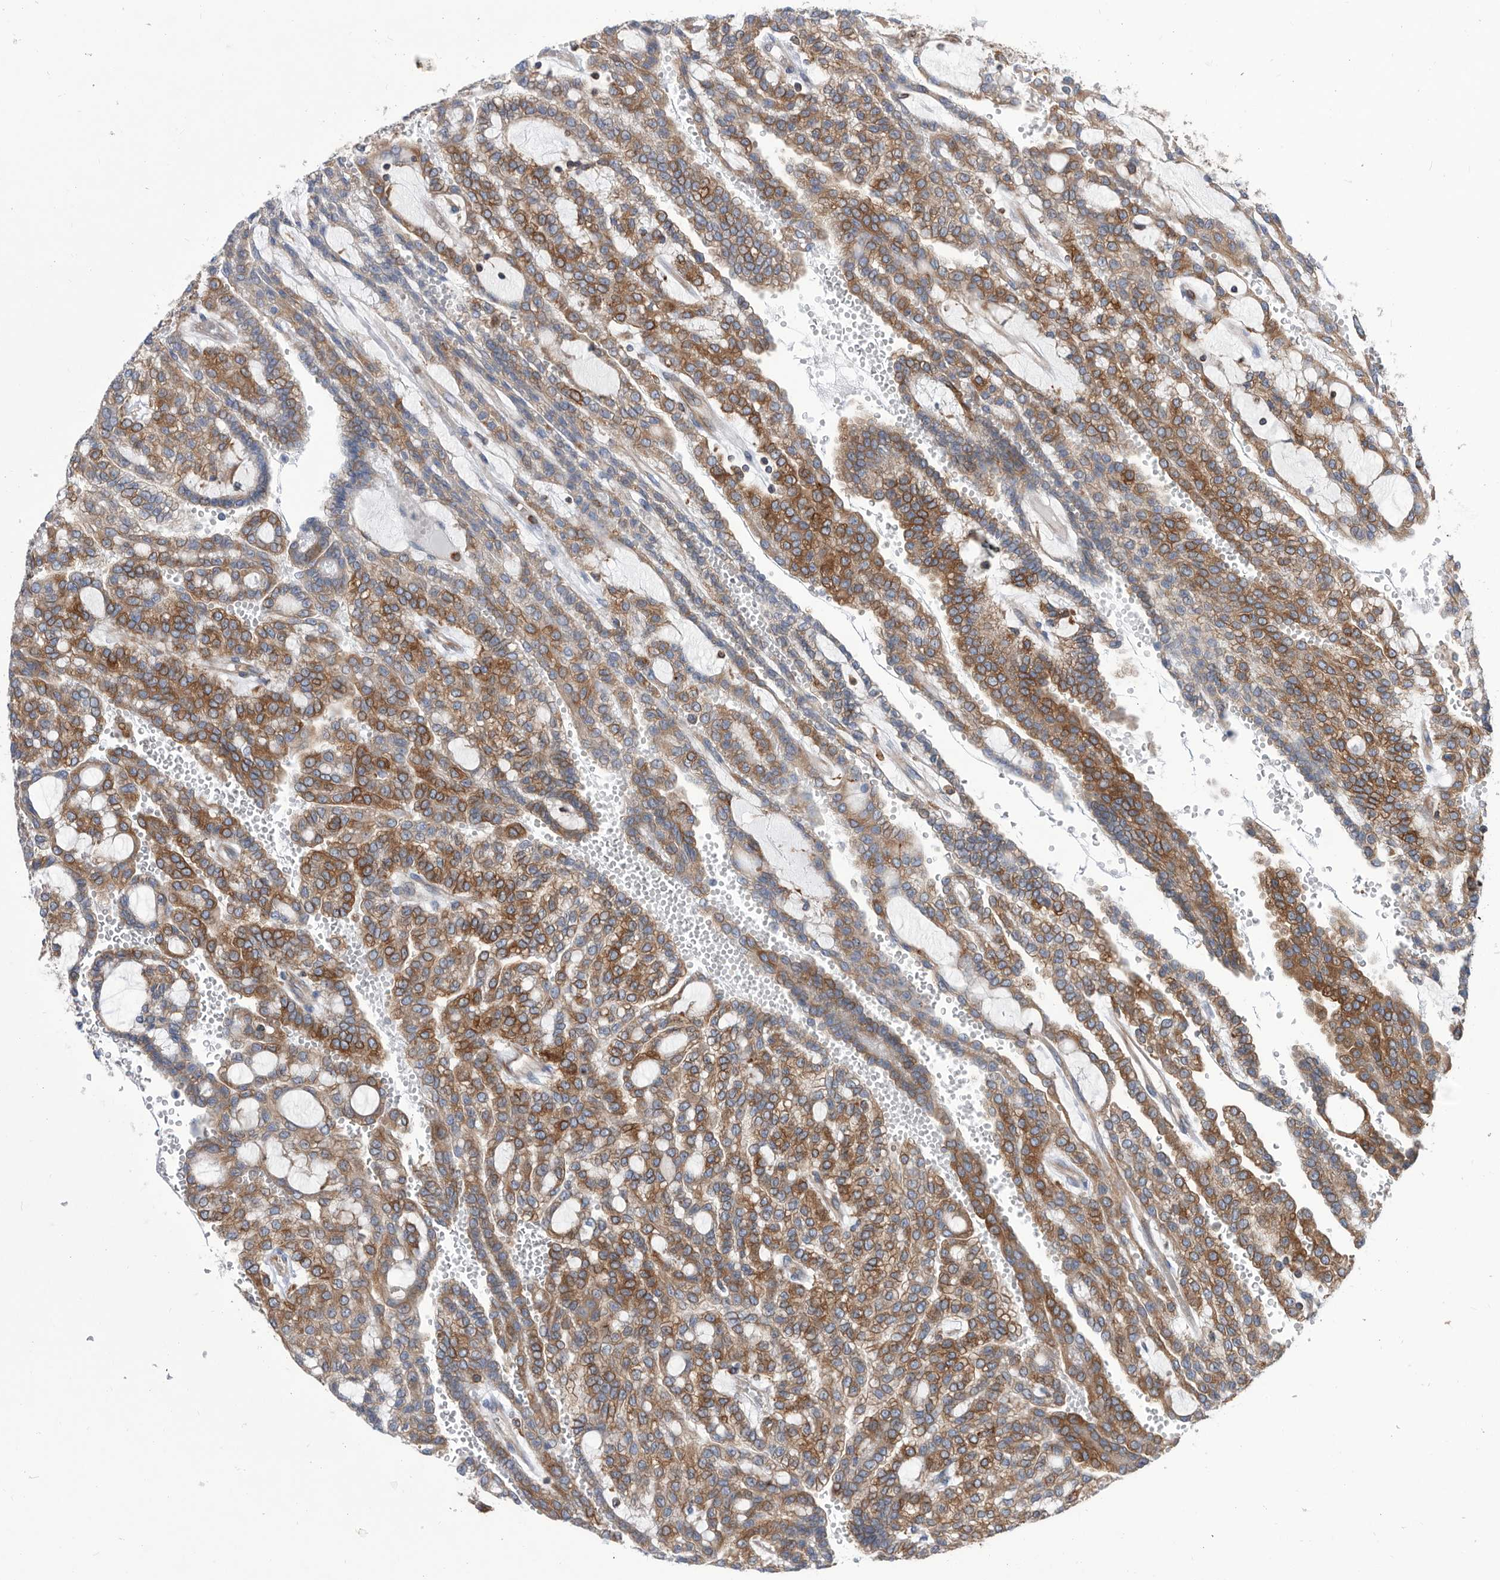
{"staining": {"intensity": "moderate", "quantity": ">75%", "location": "cytoplasmic/membranous"}, "tissue": "renal cancer", "cell_type": "Tumor cells", "image_type": "cancer", "snomed": [{"axis": "morphology", "description": "Adenocarcinoma, NOS"}, {"axis": "topography", "description": "Kidney"}], "caption": "IHC image of human renal adenocarcinoma stained for a protein (brown), which exhibits medium levels of moderate cytoplasmic/membranous expression in approximately >75% of tumor cells.", "gene": "SMG7", "patient": {"sex": "male", "age": 63}}